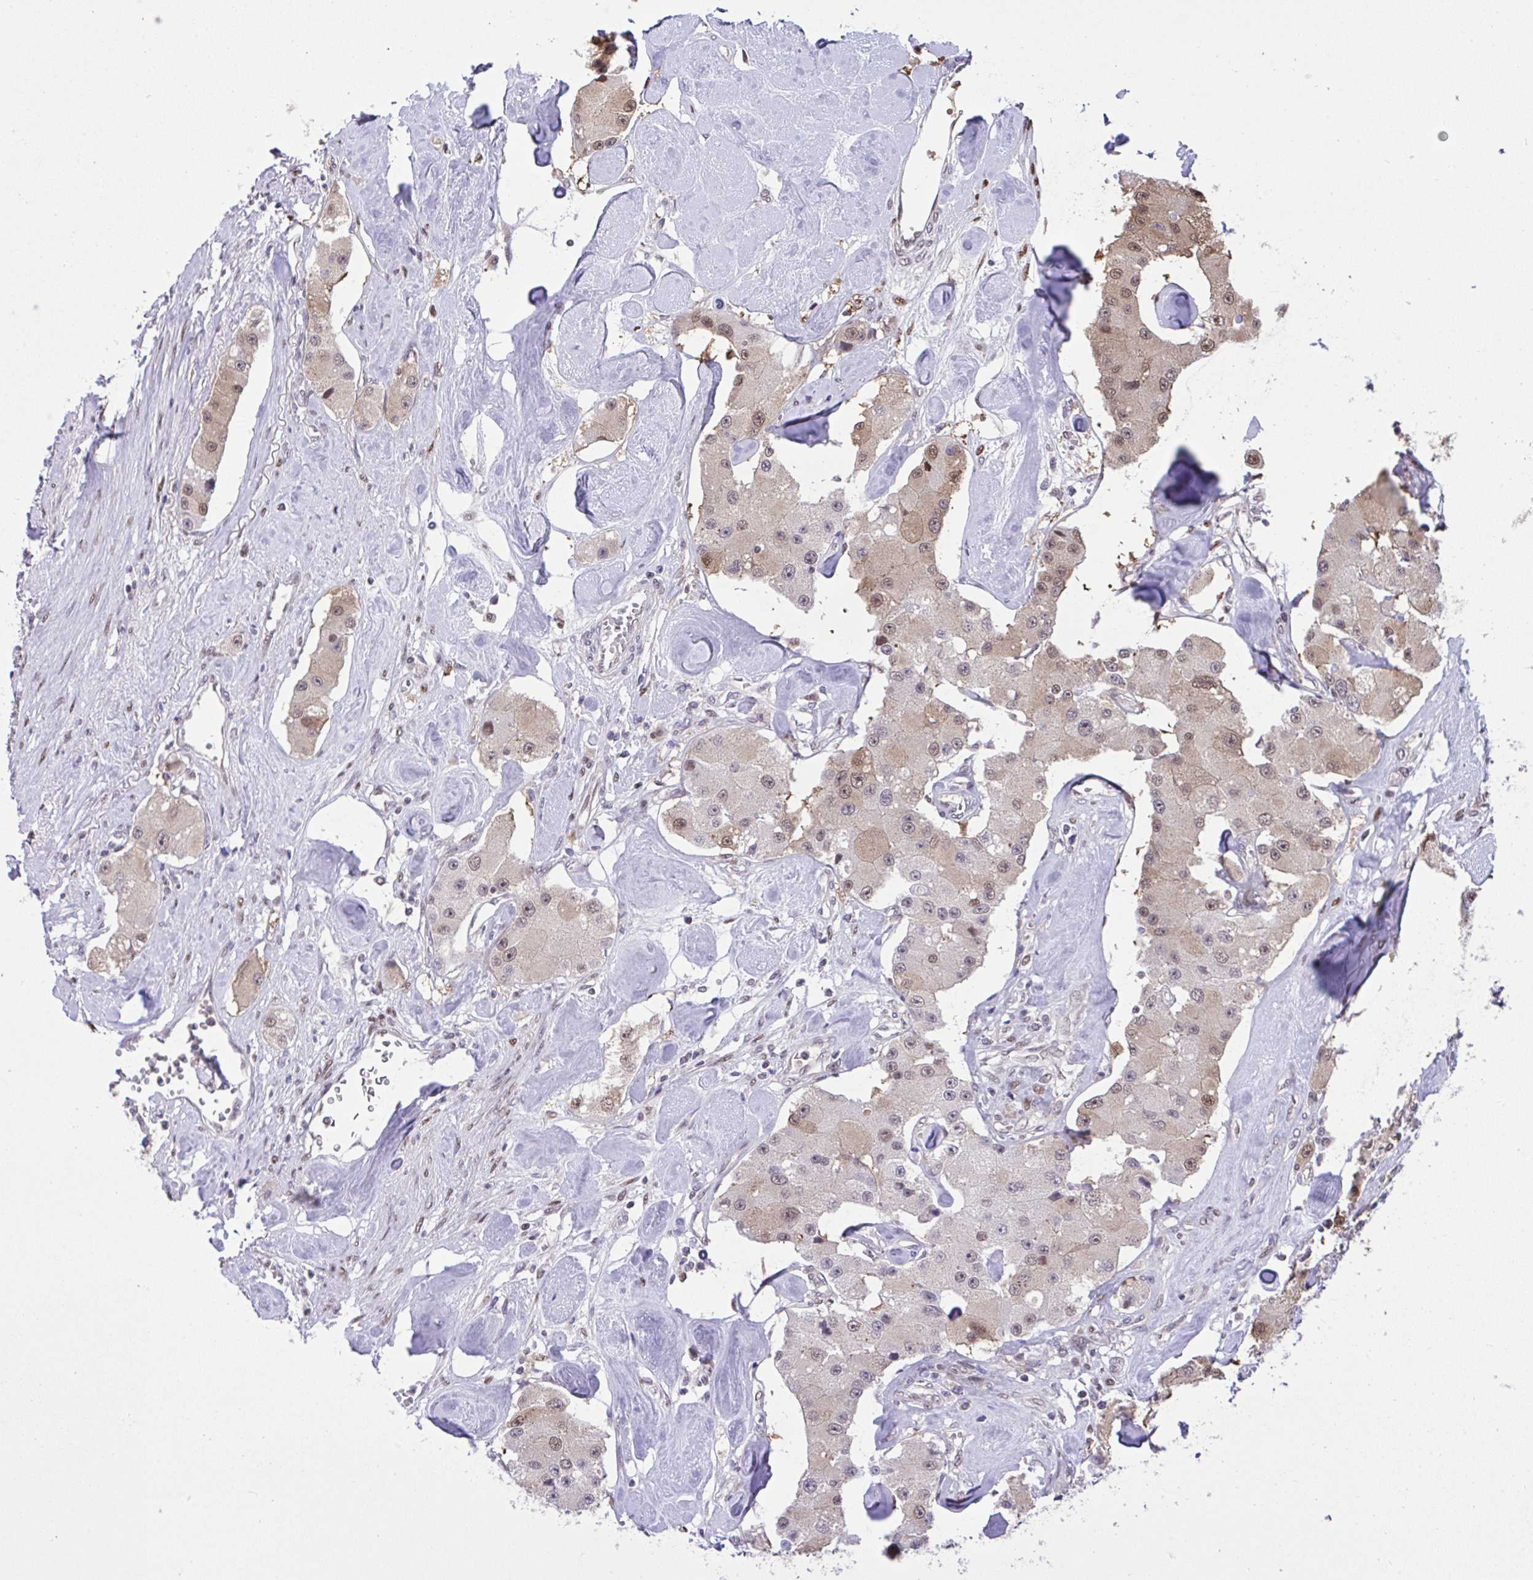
{"staining": {"intensity": "weak", "quantity": ">75%", "location": "nuclear"}, "tissue": "carcinoid", "cell_type": "Tumor cells", "image_type": "cancer", "snomed": [{"axis": "morphology", "description": "Carcinoid, malignant, NOS"}, {"axis": "topography", "description": "Pancreas"}], "caption": "Brown immunohistochemical staining in human carcinoid (malignant) exhibits weak nuclear positivity in approximately >75% of tumor cells.", "gene": "GLIS3", "patient": {"sex": "male", "age": 41}}